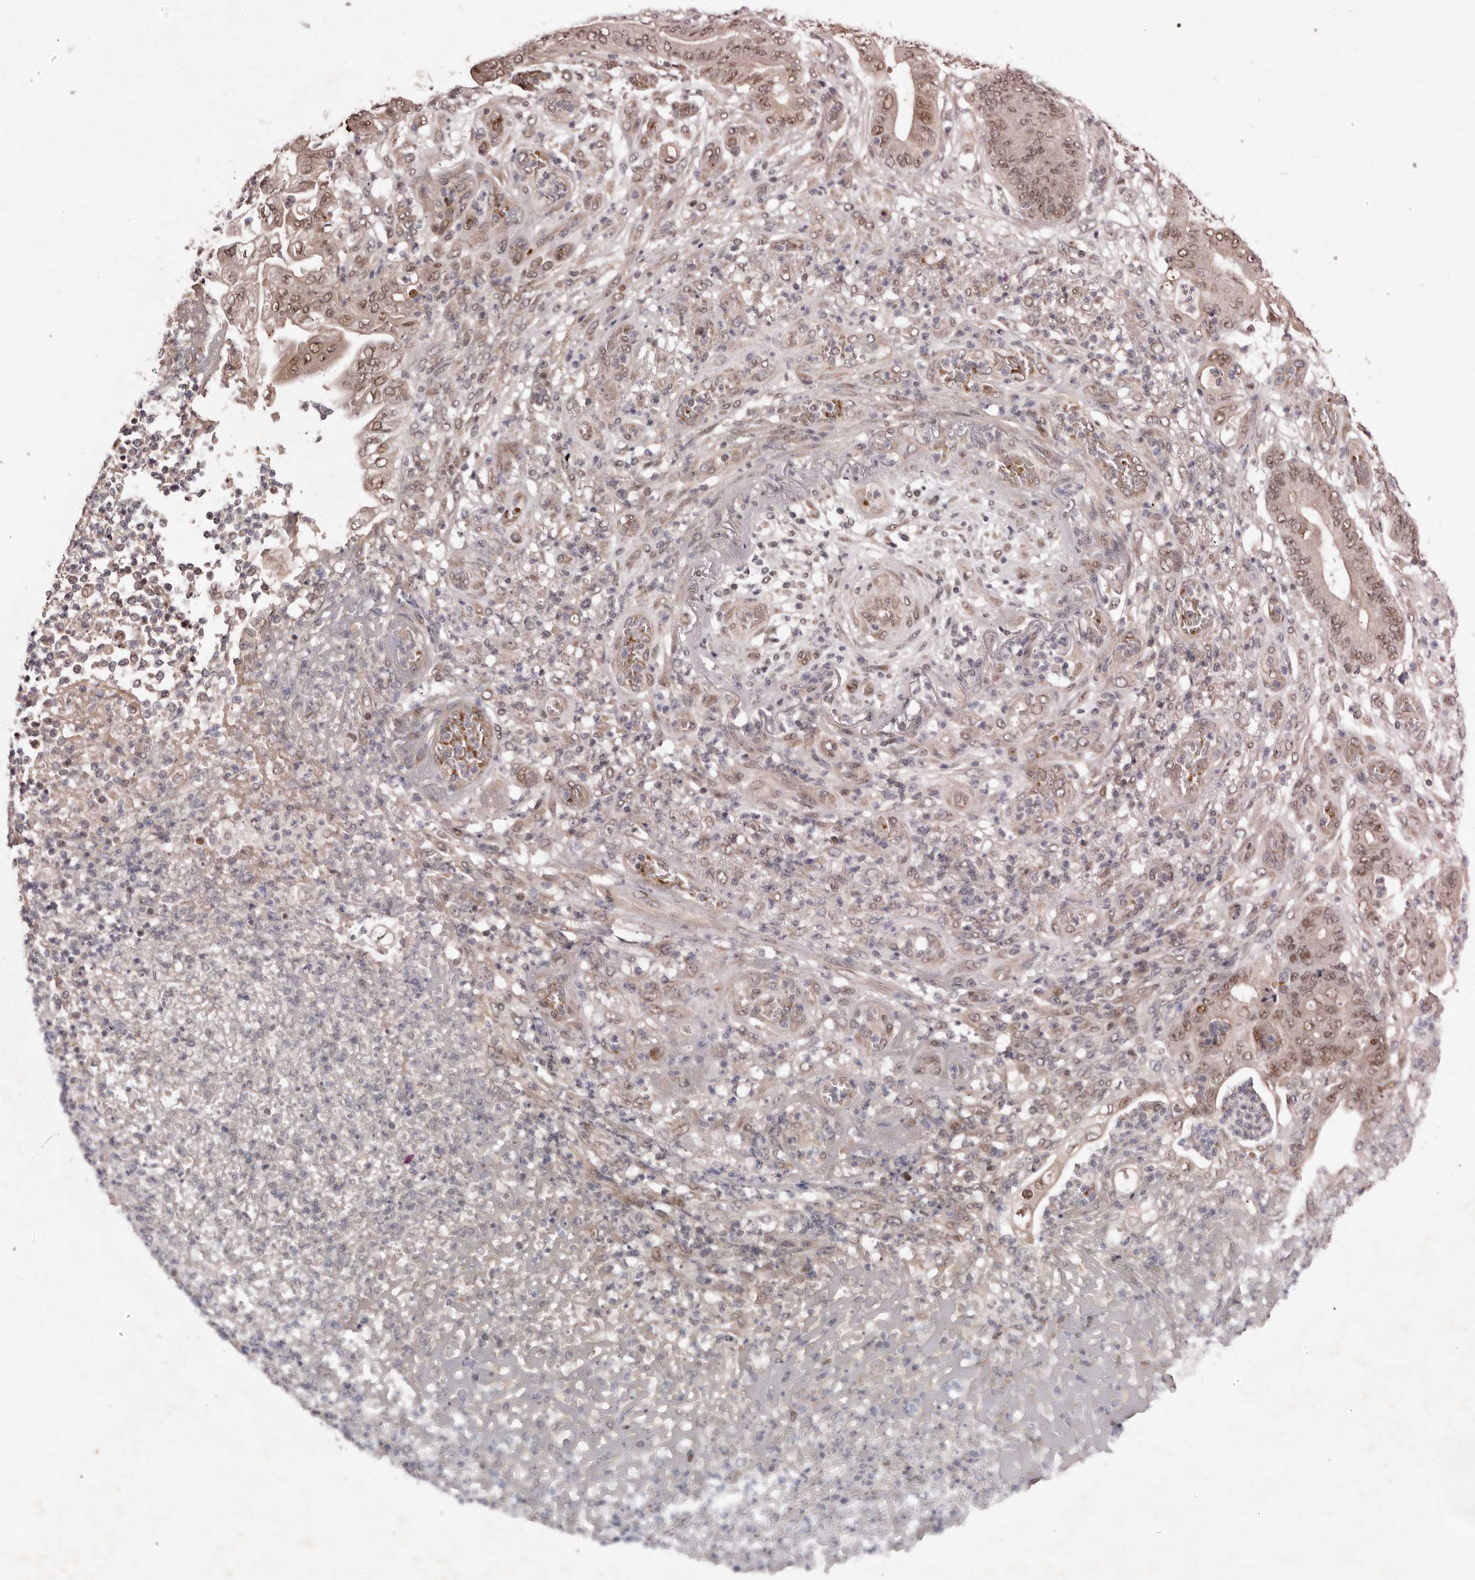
{"staining": {"intensity": "weak", "quantity": ">75%", "location": "cytoplasmic/membranous,nuclear"}, "tissue": "stomach cancer", "cell_type": "Tumor cells", "image_type": "cancer", "snomed": [{"axis": "morphology", "description": "Adenocarcinoma, NOS"}, {"axis": "topography", "description": "Stomach"}], "caption": "Protein analysis of stomach cancer (adenocarcinoma) tissue exhibits weak cytoplasmic/membranous and nuclear positivity in approximately >75% of tumor cells.", "gene": "ABL1", "patient": {"sex": "female", "age": 73}}